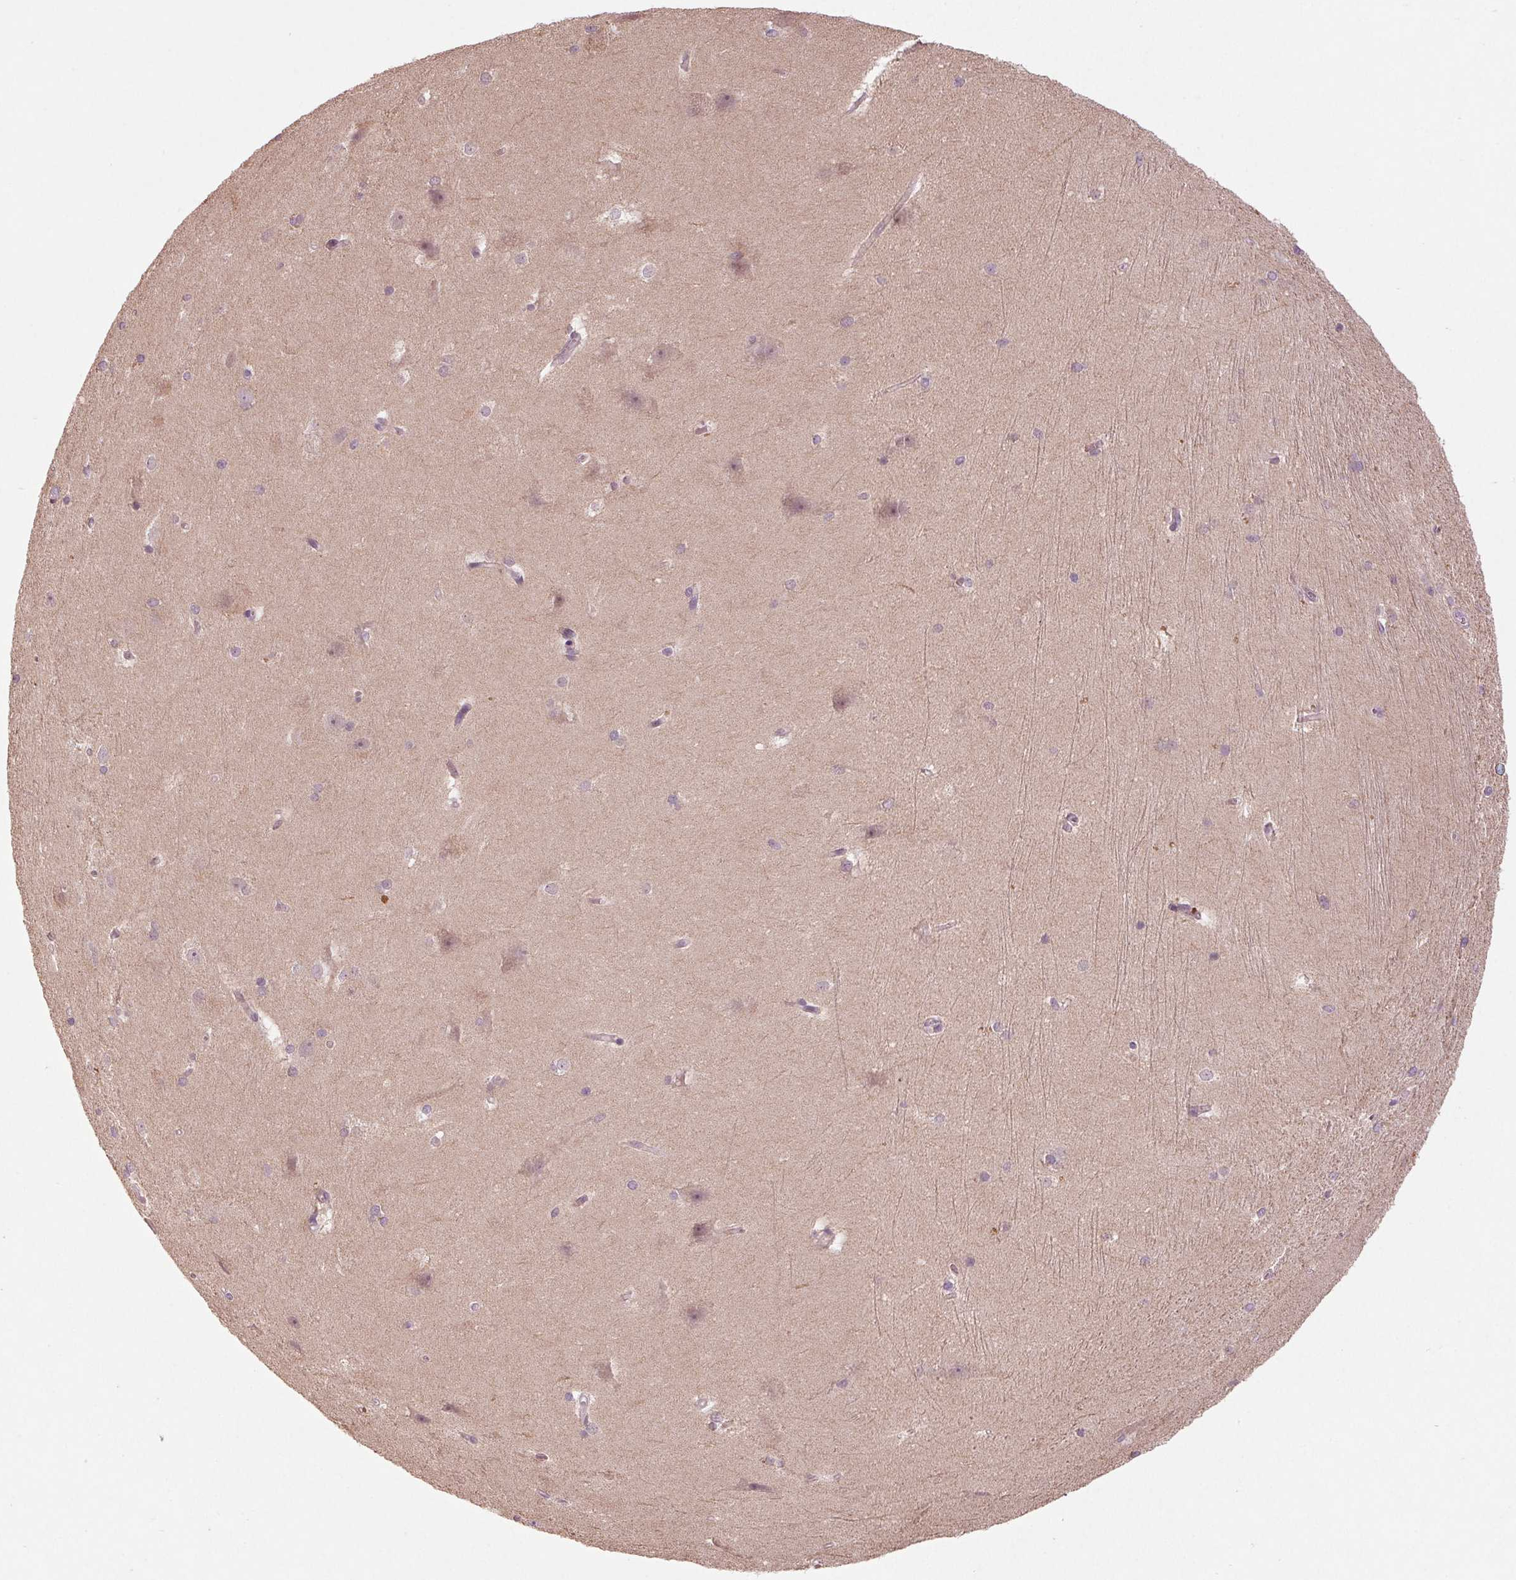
{"staining": {"intensity": "negative", "quantity": "none", "location": "none"}, "tissue": "hippocampus", "cell_type": "Glial cells", "image_type": "normal", "snomed": [{"axis": "morphology", "description": "Normal tissue, NOS"}, {"axis": "topography", "description": "Cerebral cortex"}, {"axis": "topography", "description": "Hippocampus"}], "caption": "High magnification brightfield microscopy of unremarkable hippocampus stained with DAB (brown) and counterstained with hematoxylin (blue): glial cells show no significant staining. The staining was performed using DAB to visualize the protein expression in brown, while the nuclei were stained in blue with hematoxylin (Magnification: 20x).", "gene": "ZNF605", "patient": {"sex": "female", "age": 19}}